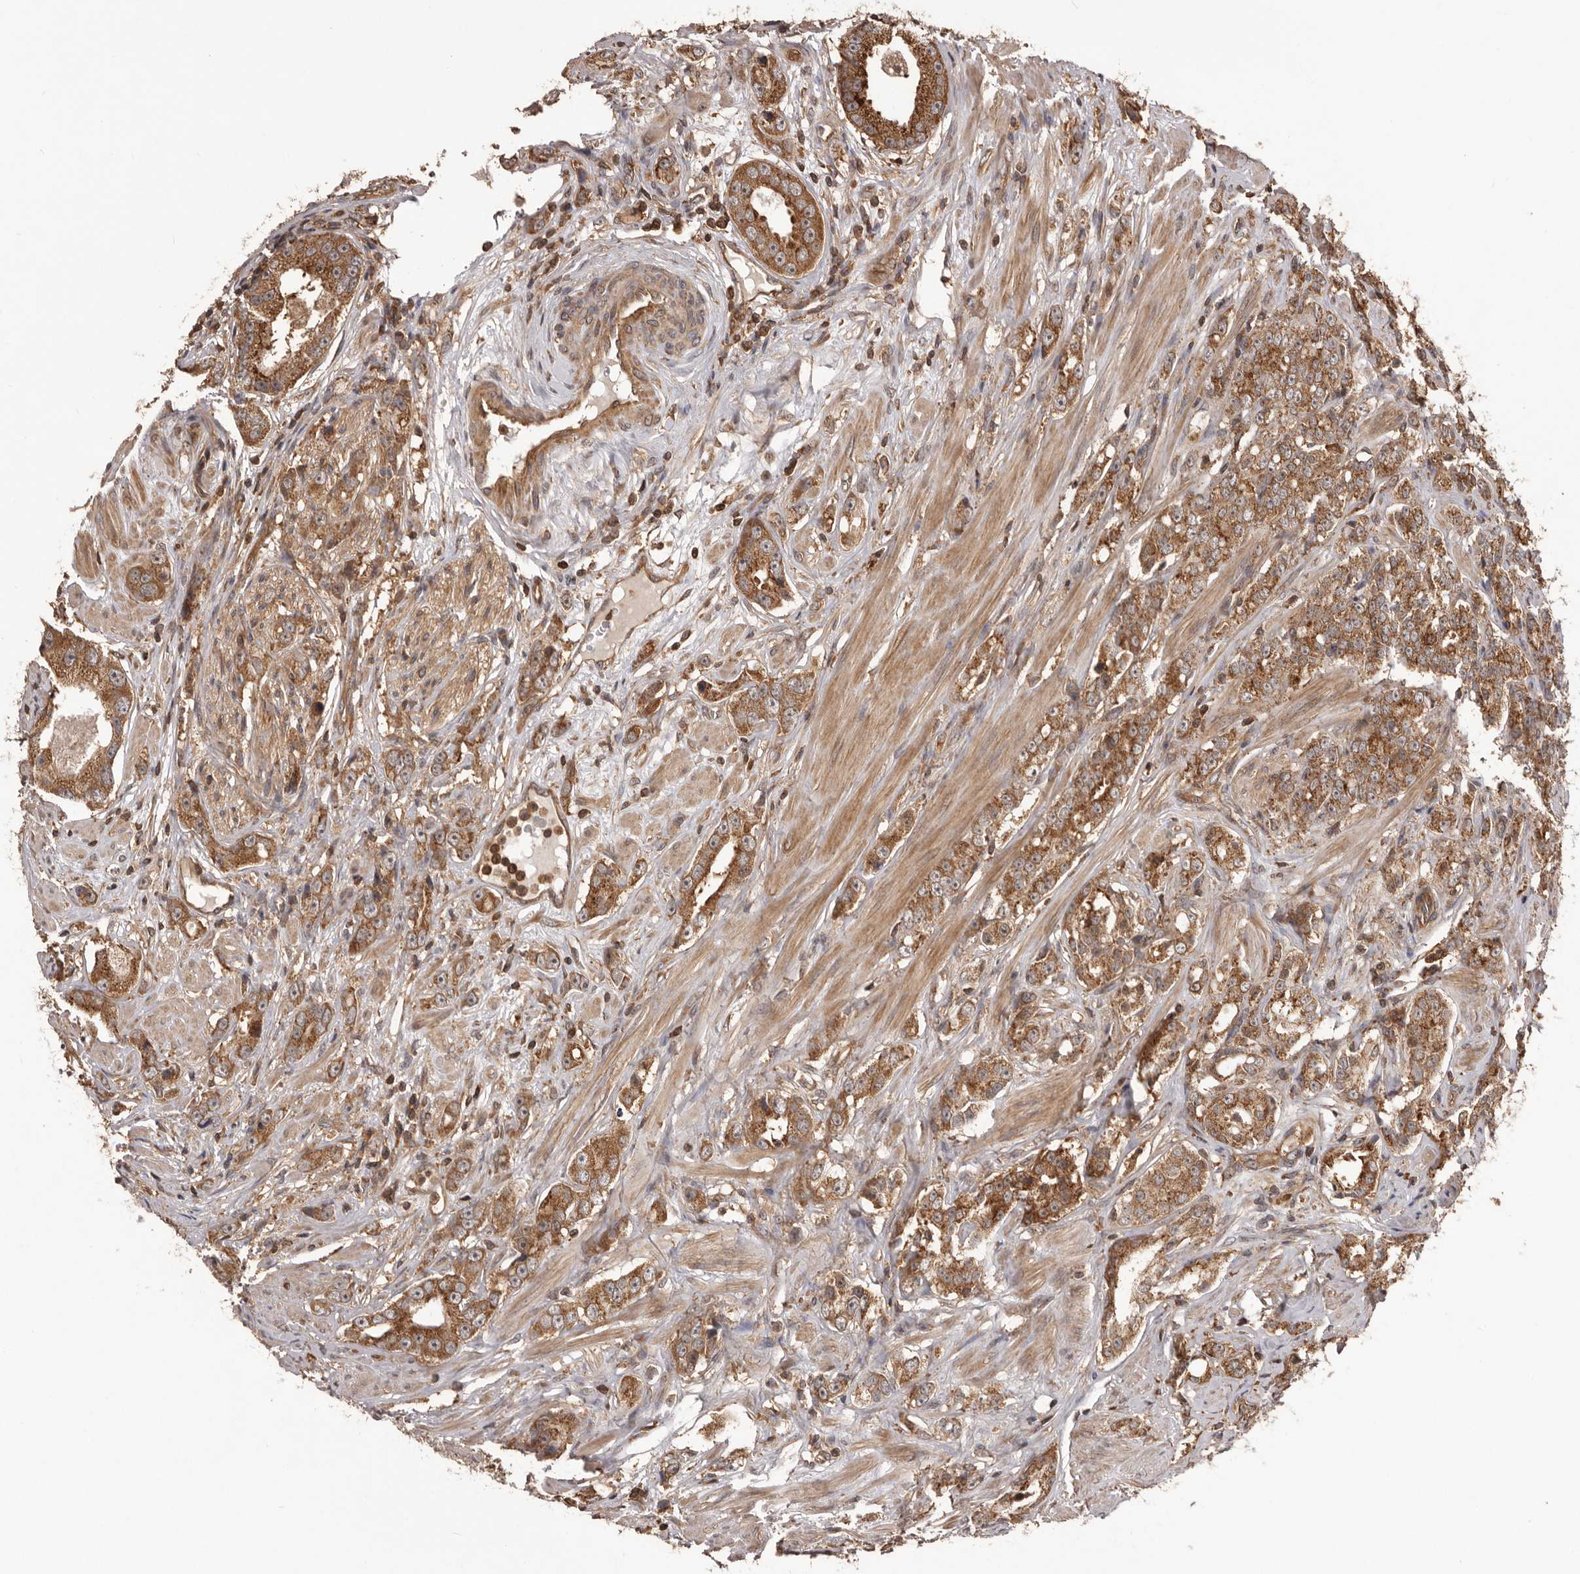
{"staining": {"intensity": "moderate", "quantity": ">75%", "location": "cytoplasmic/membranous"}, "tissue": "prostate cancer", "cell_type": "Tumor cells", "image_type": "cancer", "snomed": [{"axis": "morphology", "description": "Adenocarcinoma, Medium grade"}, {"axis": "topography", "description": "Prostate"}], "caption": "The image reveals a brown stain indicating the presence of a protein in the cytoplasmic/membranous of tumor cells in prostate cancer (adenocarcinoma (medium-grade)). The protein is stained brown, and the nuclei are stained in blue (DAB (3,3'-diaminobenzidine) IHC with brightfield microscopy, high magnification).", "gene": "HBS1L", "patient": {"sex": "male", "age": 53}}